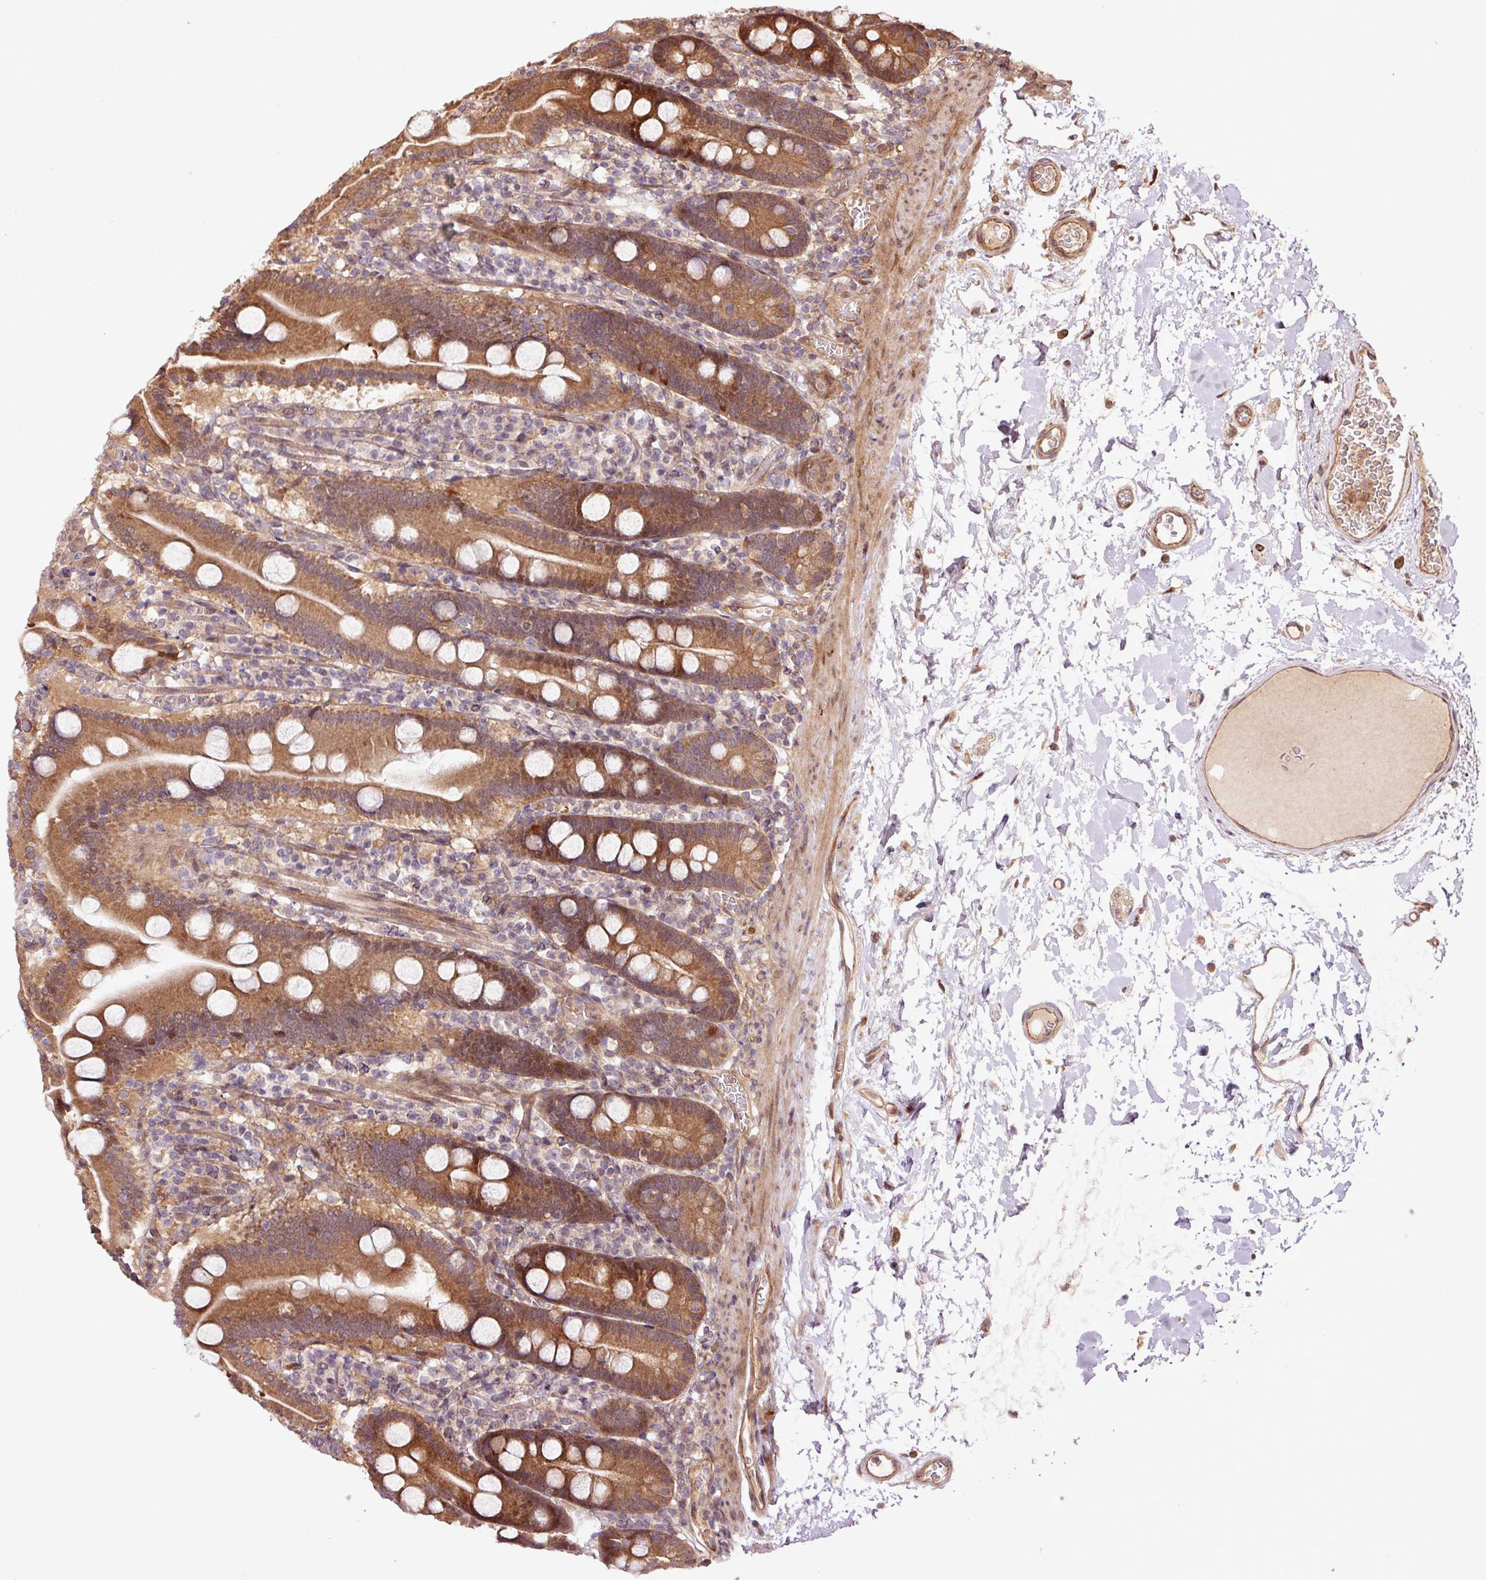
{"staining": {"intensity": "strong", "quantity": ">75%", "location": "cytoplasmic/membranous"}, "tissue": "duodenum", "cell_type": "Glandular cells", "image_type": "normal", "snomed": [{"axis": "morphology", "description": "Normal tissue, NOS"}, {"axis": "topography", "description": "Duodenum"}], "caption": "The photomicrograph displays immunohistochemical staining of benign duodenum. There is strong cytoplasmic/membranous positivity is present in approximately >75% of glandular cells. Using DAB (3,3'-diaminobenzidine) (brown) and hematoxylin (blue) stains, captured at high magnification using brightfield microscopy.", "gene": "OXER1", "patient": {"sex": "male", "age": 55}}